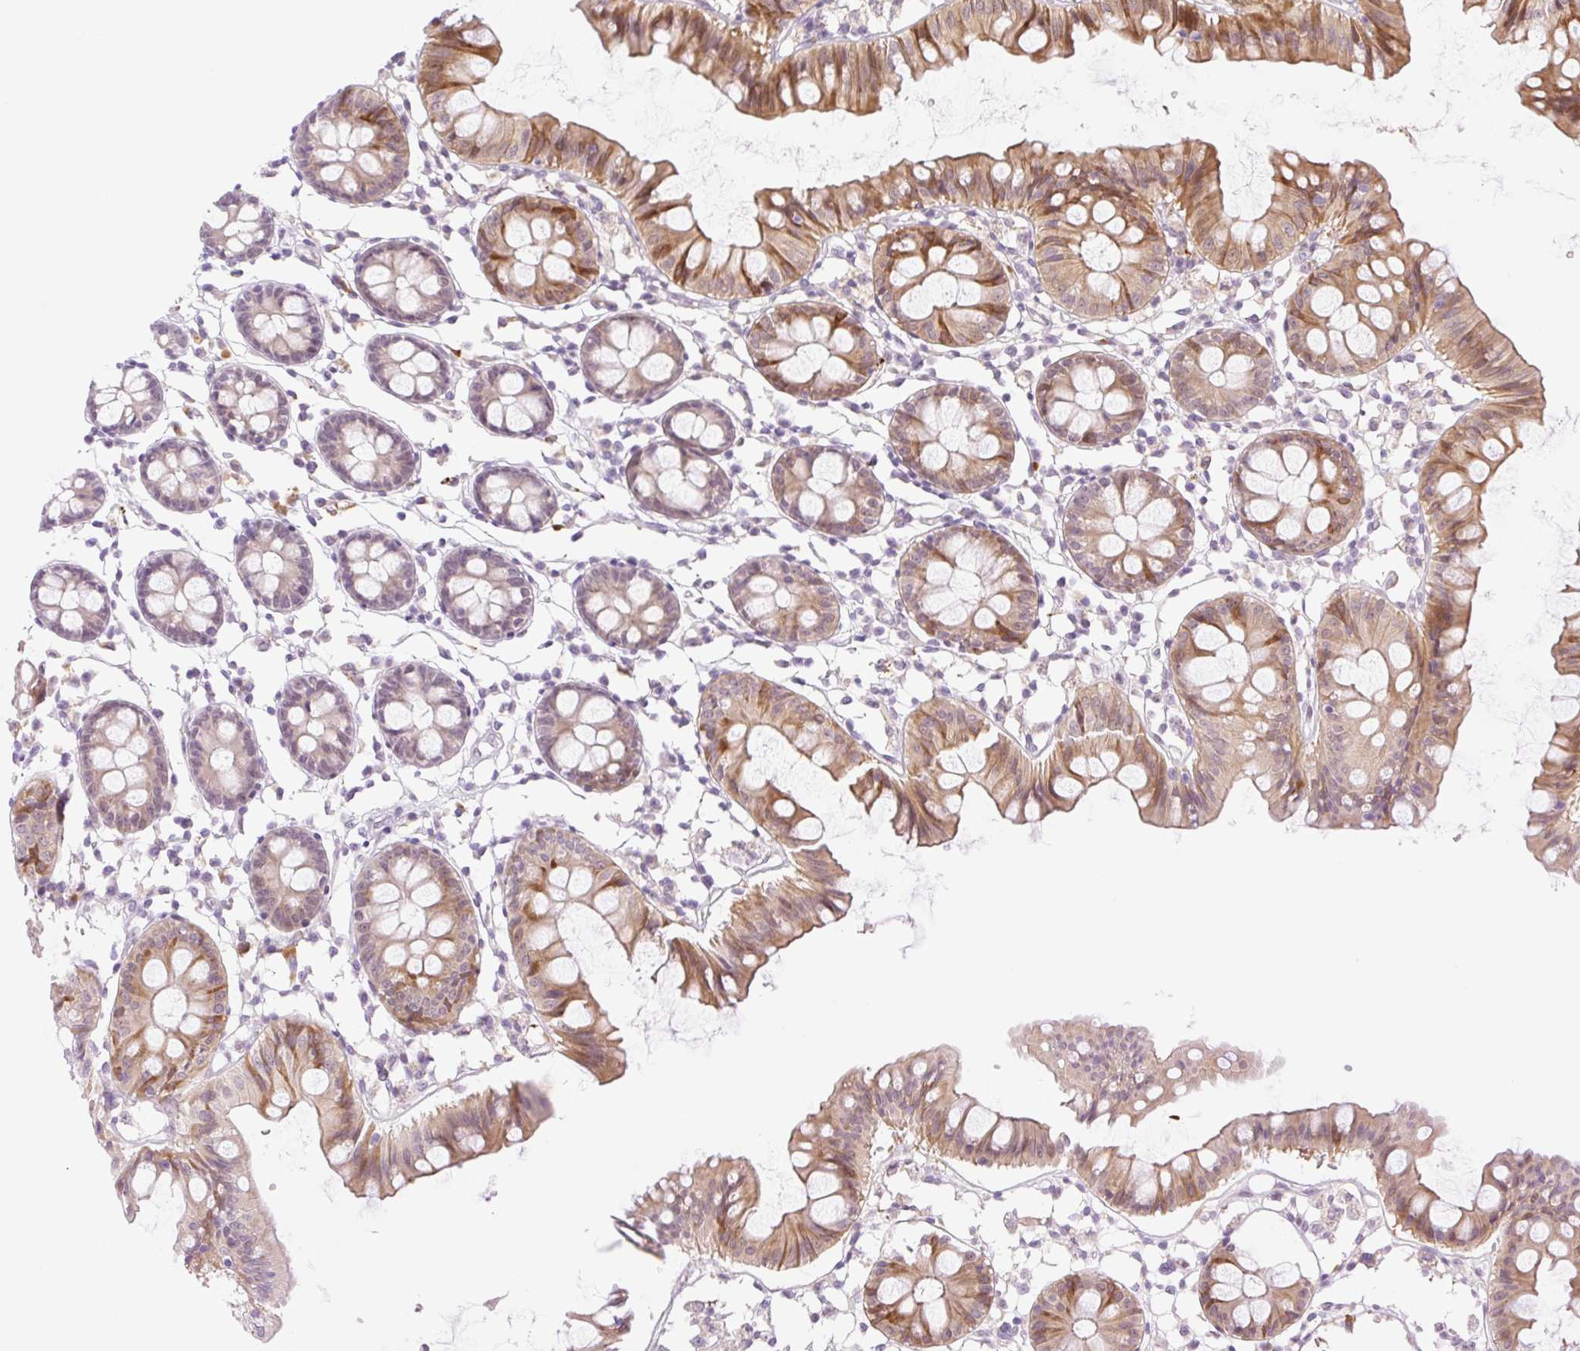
{"staining": {"intensity": "moderate", "quantity": ">75%", "location": "cytoplasmic/membranous"}, "tissue": "colon", "cell_type": "Glandular cells", "image_type": "normal", "snomed": [{"axis": "morphology", "description": "Normal tissue, NOS"}, {"axis": "topography", "description": "Colon"}], "caption": "Immunohistochemical staining of benign human colon reveals medium levels of moderate cytoplasmic/membranous expression in about >75% of glandular cells. (DAB IHC, brown staining for protein, blue staining for nuclei).", "gene": "SPRYD4", "patient": {"sex": "female", "age": 84}}